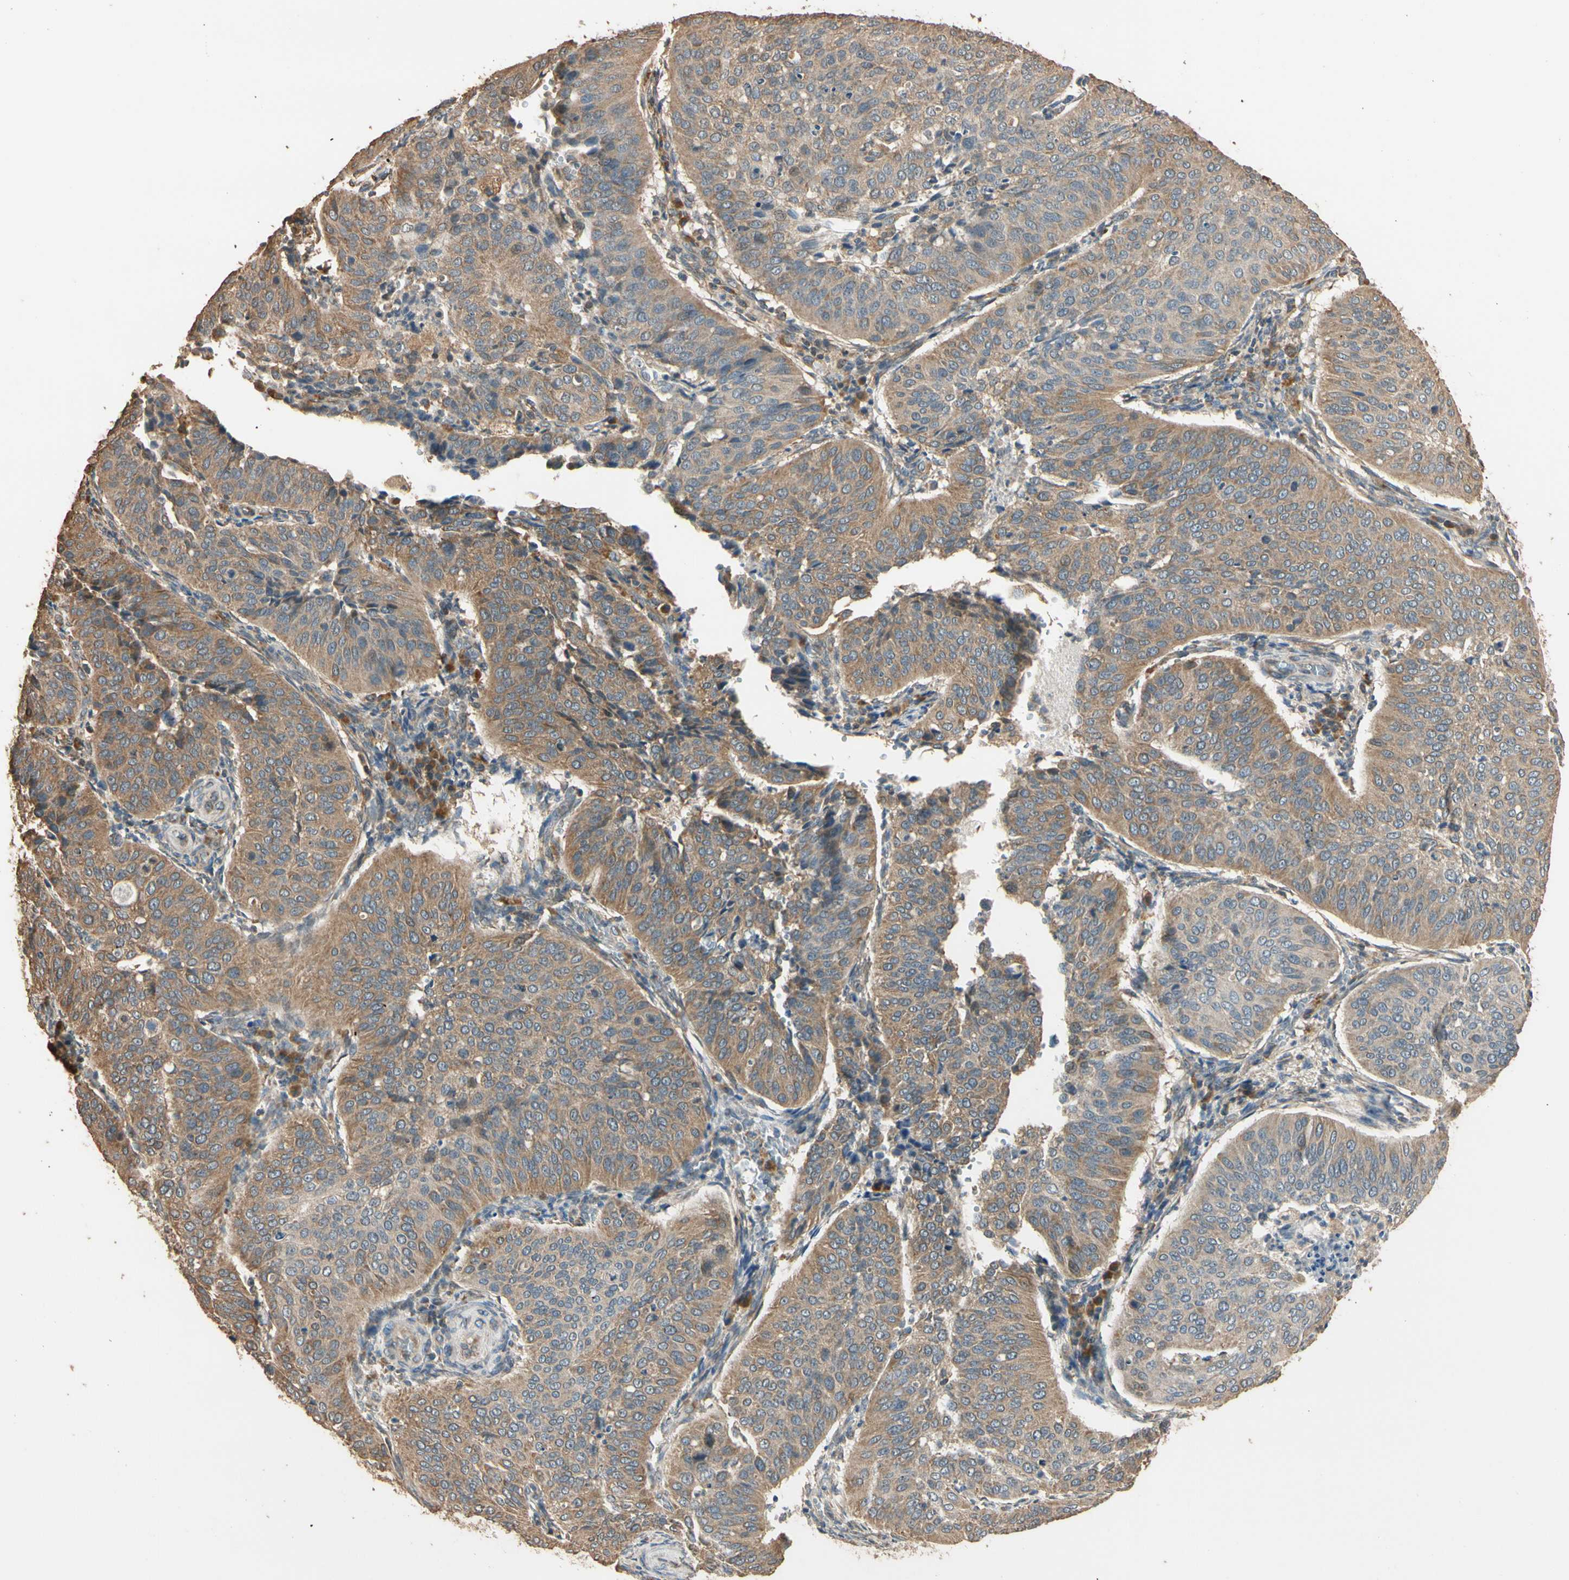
{"staining": {"intensity": "moderate", "quantity": ">75%", "location": "cytoplasmic/membranous"}, "tissue": "cervical cancer", "cell_type": "Tumor cells", "image_type": "cancer", "snomed": [{"axis": "morphology", "description": "Normal tissue, NOS"}, {"axis": "morphology", "description": "Squamous cell carcinoma, NOS"}, {"axis": "topography", "description": "Cervix"}], "caption": "Cervical cancer stained with a brown dye reveals moderate cytoplasmic/membranous positive positivity in about >75% of tumor cells.", "gene": "STX18", "patient": {"sex": "female", "age": 39}}